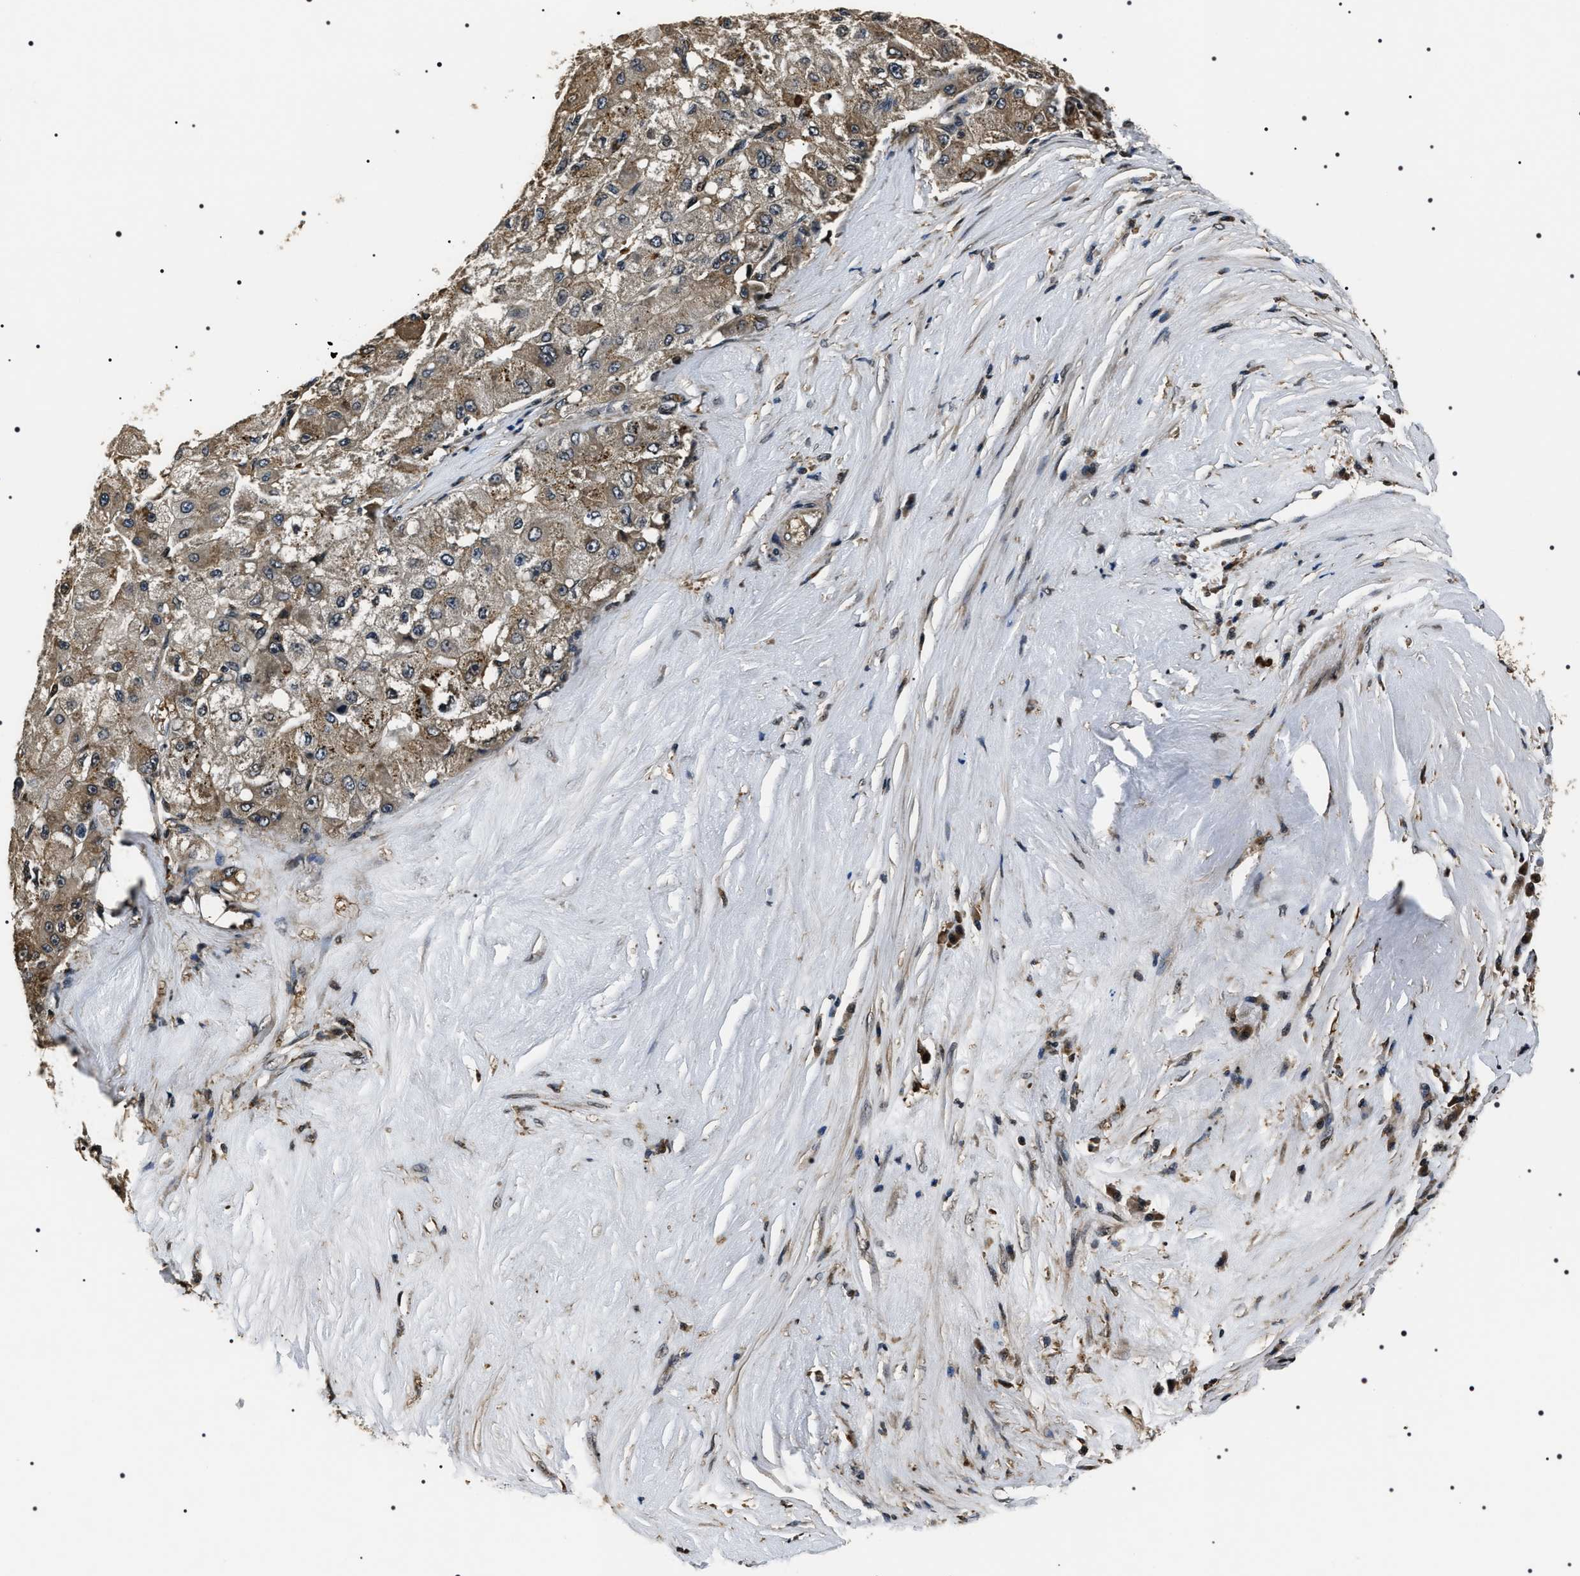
{"staining": {"intensity": "moderate", "quantity": "<25%", "location": "cytoplasmic/membranous"}, "tissue": "liver cancer", "cell_type": "Tumor cells", "image_type": "cancer", "snomed": [{"axis": "morphology", "description": "Carcinoma, Hepatocellular, NOS"}, {"axis": "topography", "description": "Liver"}], "caption": "This photomicrograph displays liver hepatocellular carcinoma stained with immunohistochemistry to label a protein in brown. The cytoplasmic/membranous of tumor cells show moderate positivity for the protein. Nuclei are counter-stained blue.", "gene": "ARHGAP22", "patient": {"sex": "male", "age": 80}}